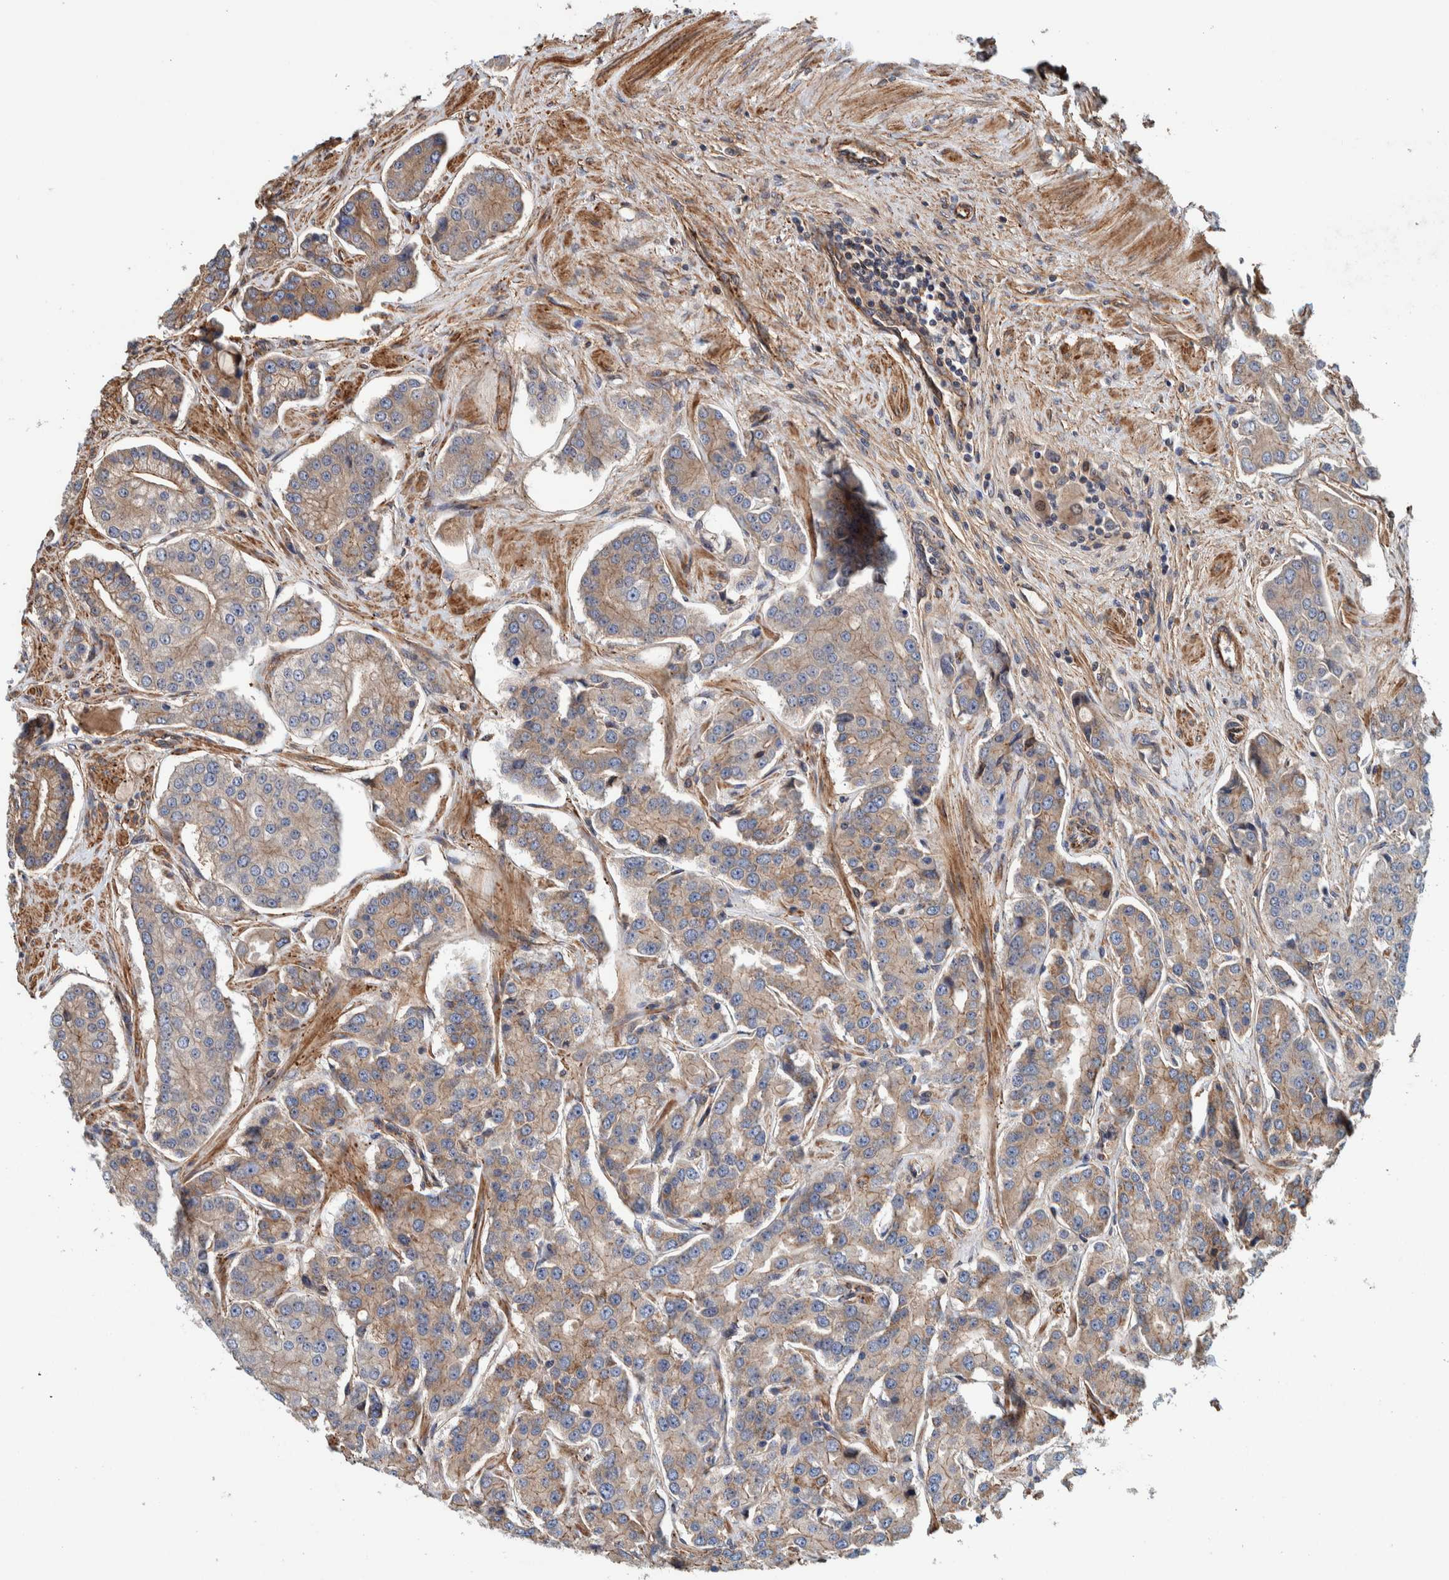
{"staining": {"intensity": "weak", "quantity": "<25%", "location": "cytoplasmic/membranous"}, "tissue": "prostate cancer", "cell_type": "Tumor cells", "image_type": "cancer", "snomed": [{"axis": "morphology", "description": "Adenocarcinoma, High grade"}, {"axis": "topography", "description": "Prostate"}], "caption": "Immunohistochemistry of high-grade adenocarcinoma (prostate) displays no staining in tumor cells.", "gene": "PKD1L1", "patient": {"sex": "male", "age": 71}}